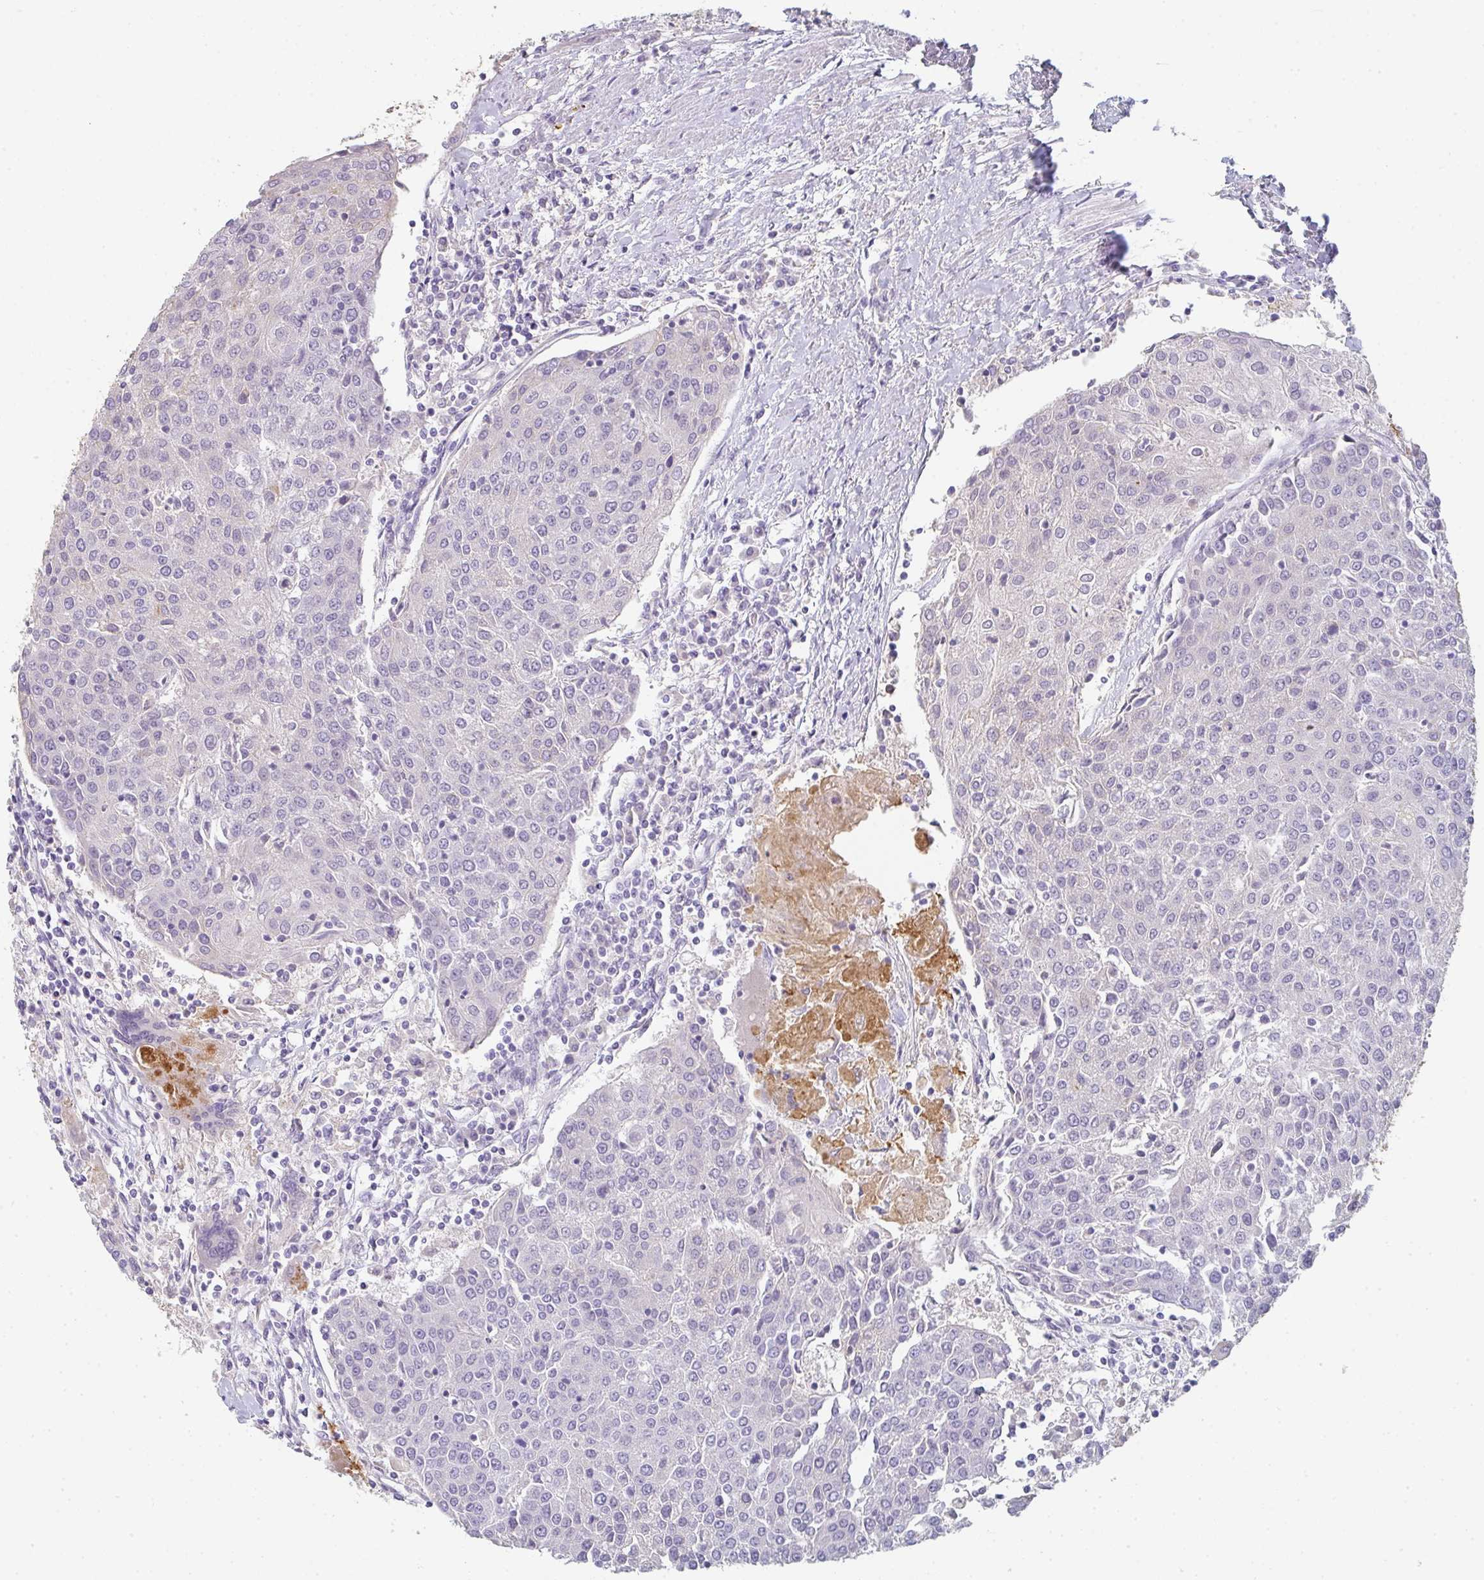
{"staining": {"intensity": "negative", "quantity": "none", "location": "none"}, "tissue": "urothelial cancer", "cell_type": "Tumor cells", "image_type": "cancer", "snomed": [{"axis": "morphology", "description": "Urothelial carcinoma, High grade"}, {"axis": "topography", "description": "Urinary bladder"}], "caption": "Immunohistochemistry of human urothelial cancer reveals no expression in tumor cells.", "gene": "C1QTNF8", "patient": {"sex": "female", "age": 85}}